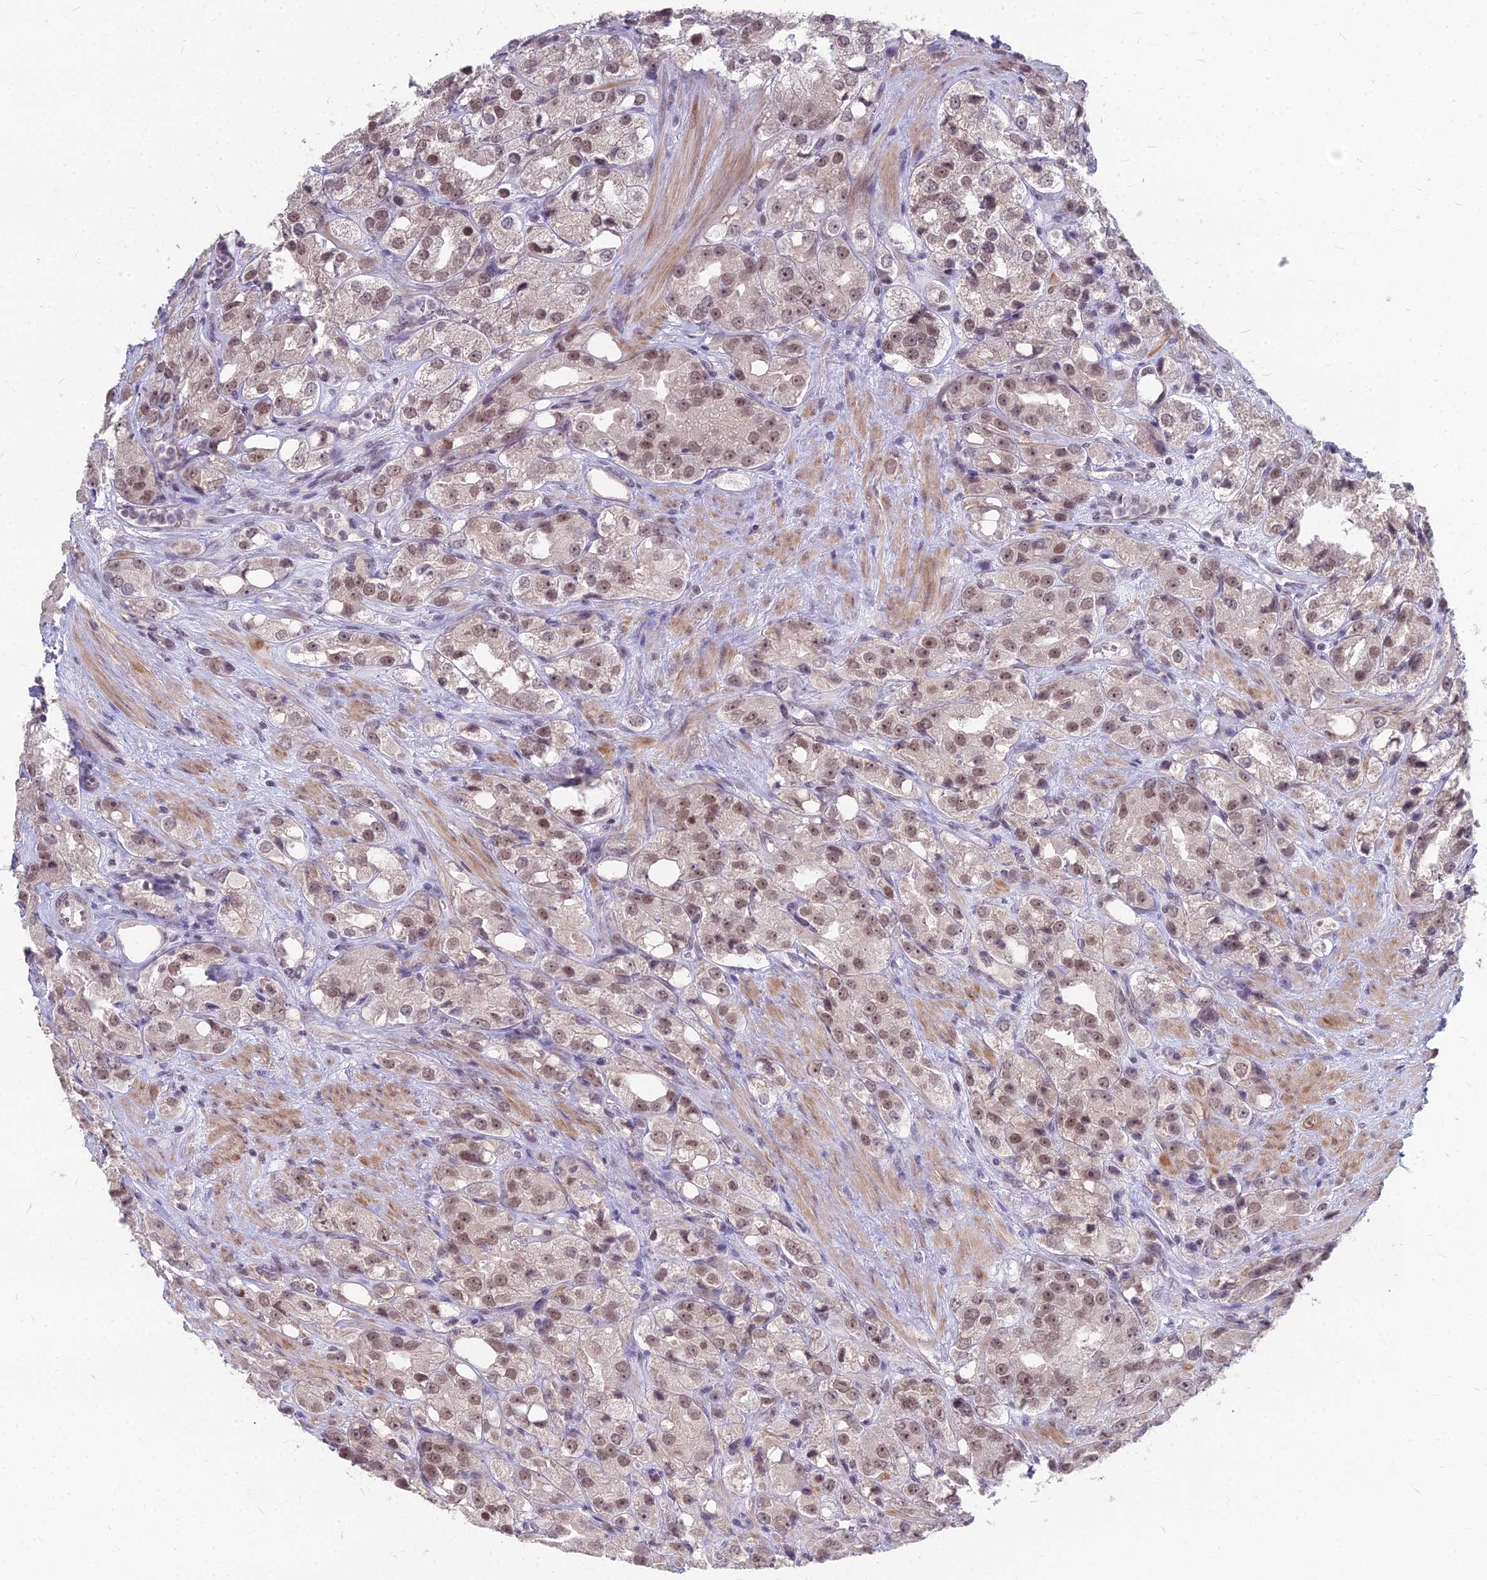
{"staining": {"intensity": "moderate", "quantity": ">75%", "location": "nuclear"}, "tissue": "prostate cancer", "cell_type": "Tumor cells", "image_type": "cancer", "snomed": [{"axis": "morphology", "description": "Adenocarcinoma, NOS"}, {"axis": "topography", "description": "Prostate"}], "caption": "Adenocarcinoma (prostate) tissue reveals moderate nuclear positivity in approximately >75% of tumor cells", "gene": "KAT7", "patient": {"sex": "male", "age": 79}}